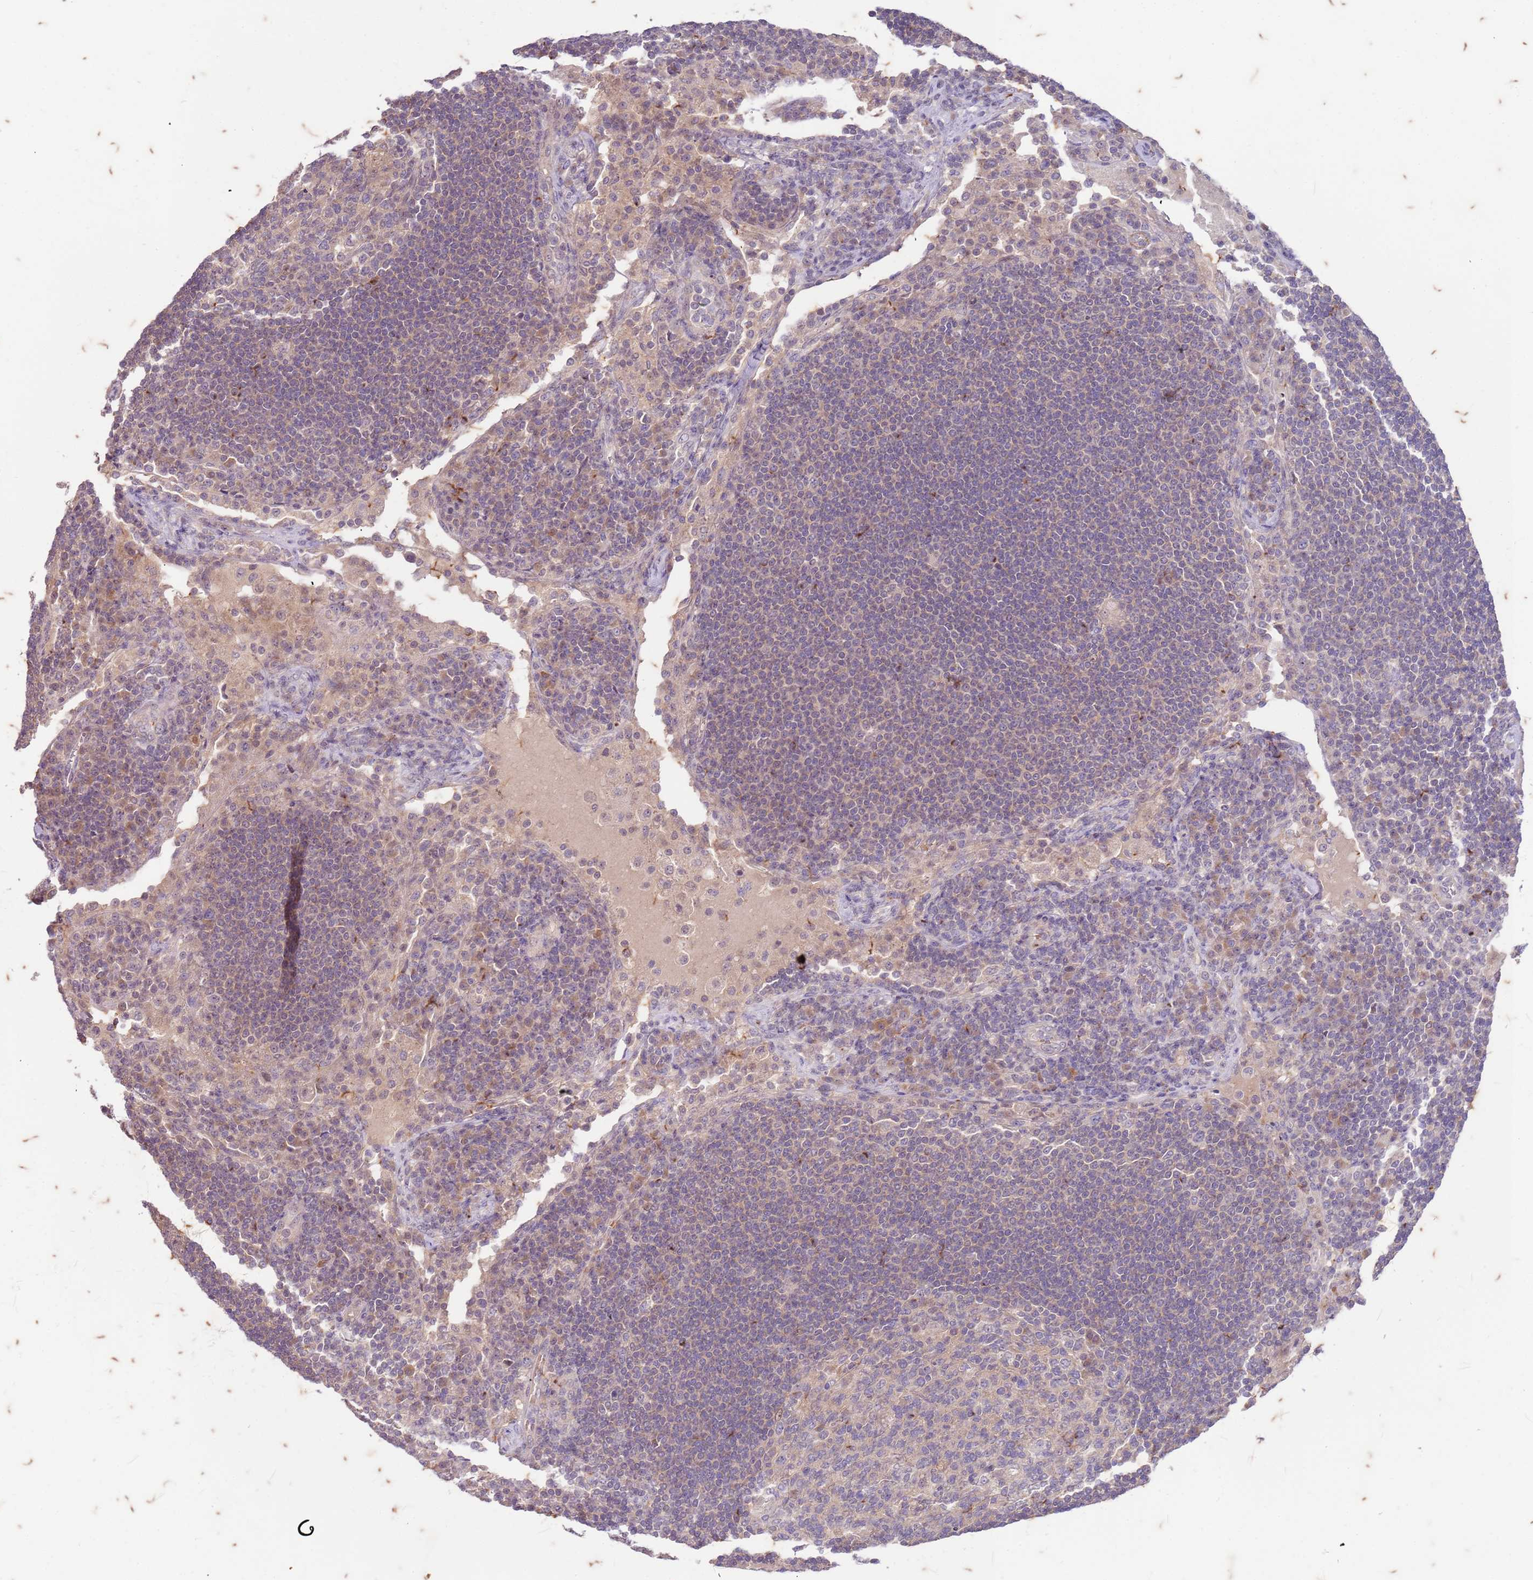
{"staining": {"intensity": "negative", "quantity": "none", "location": "none"}, "tissue": "lymph node", "cell_type": "Germinal center cells", "image_type": "normal", "snomed": [{"axis": "morphology", "description": "Normal tissue, NOS"}, {"axis": "topography", "description": "Lymph node"}], "caption": "Protein analysis of normal lymph node exhibits no significant expression in germinal center cells.", "gene": "RAPGEF3", "patient": {"sex": "female", "age": 53}}